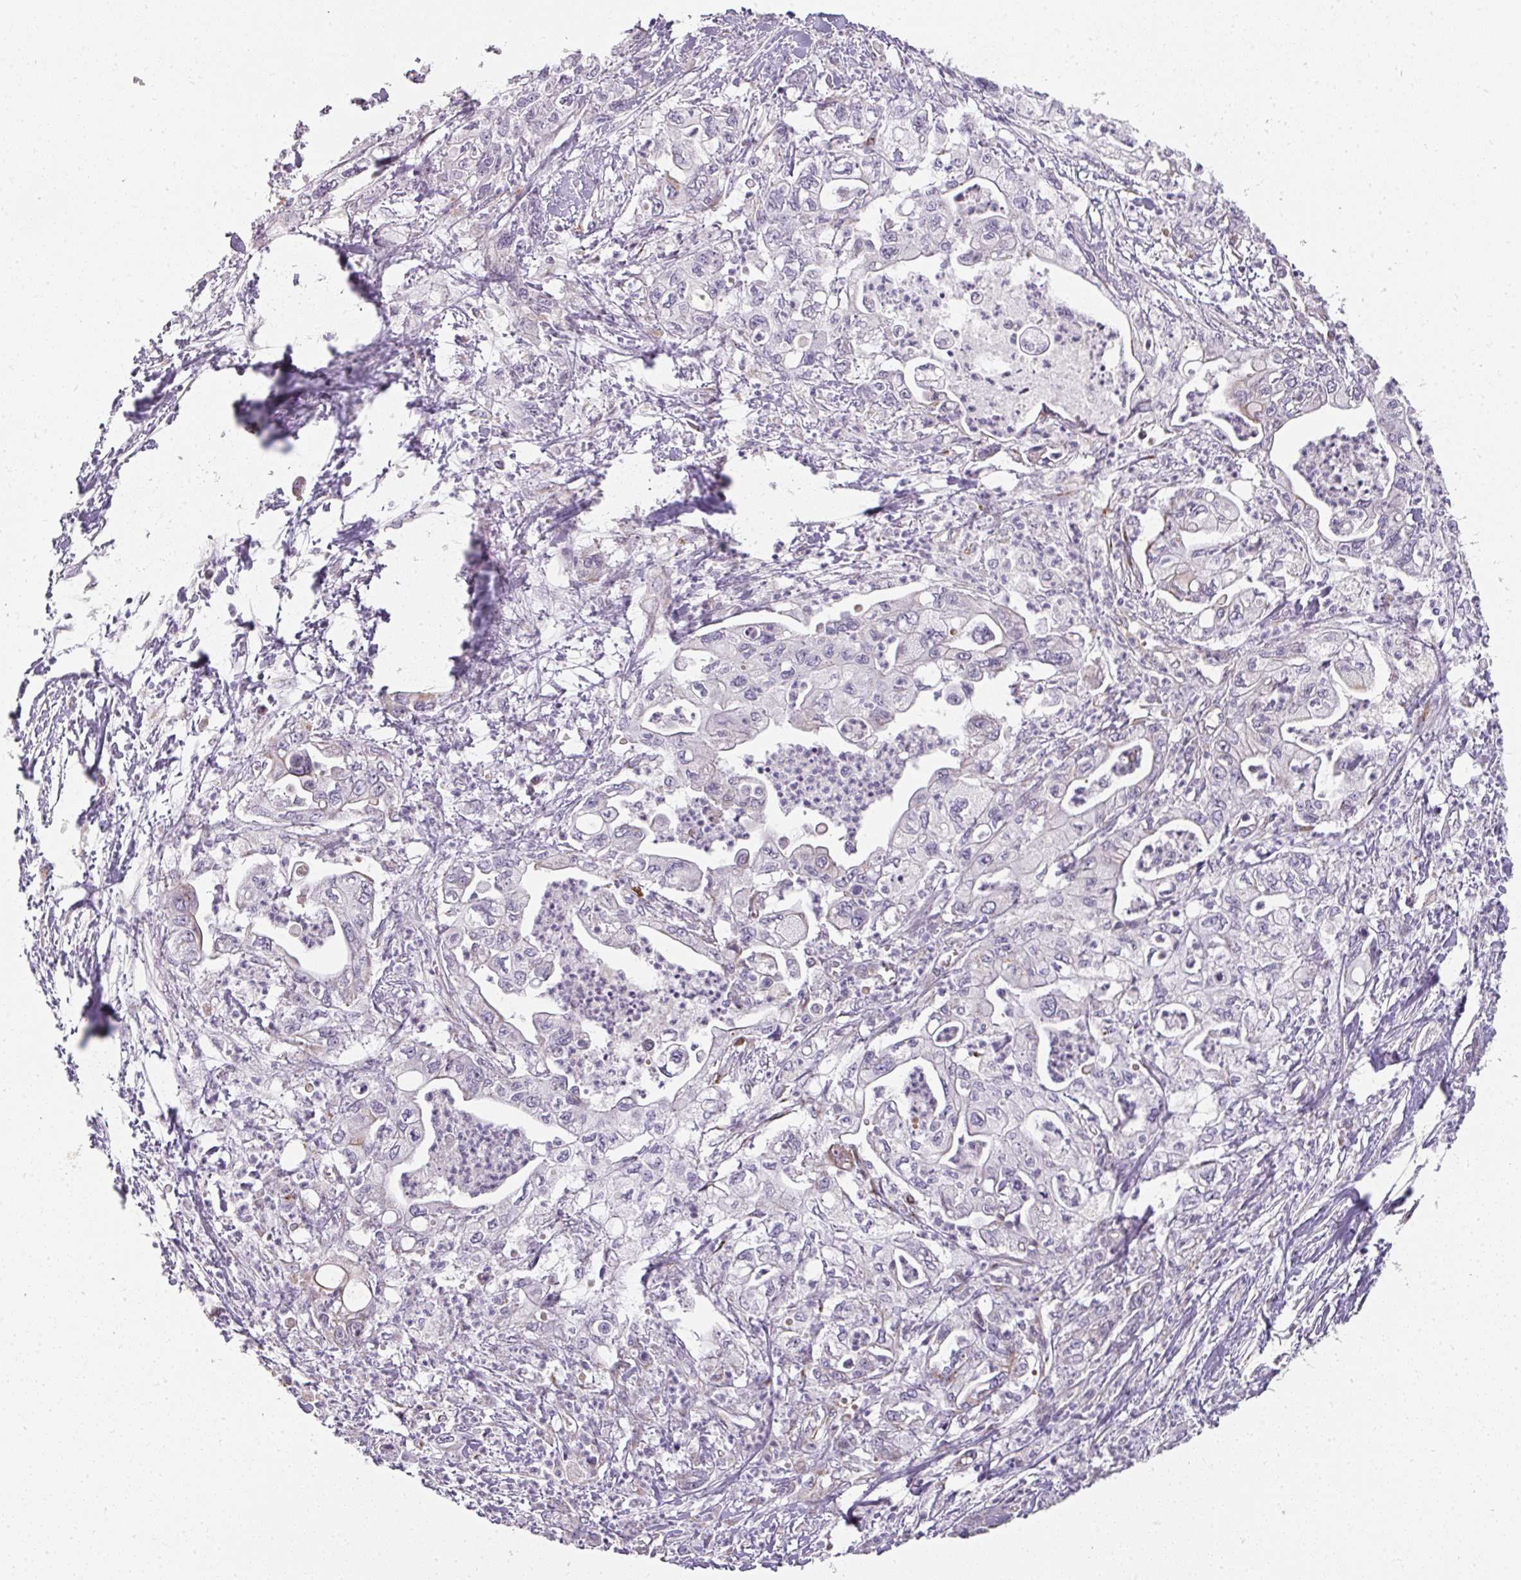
{"staining": {"intensity": "moderate", "quantity": "<25%", "location": "cytoplasmic/membranous"}, "tissue": "pancreatic cancer", "cell_type": "Tumor cells", "image_type": "cancer", "snomed": [{"axis": "morphology", "description": "Adenocarcinoma, NOS"}, {"axis": "topography", "description": "Pancreas"}], "caption": "Immunohistochemistry (IHC) histopathology image of neoplastic tissue: human pancreatic cancer (adenocarcinoma) stained using IHC reveals low levels of moderate protein expression localized specifically in the cytoplasmic/membranous of tumor cells, appearing as a cytoplasmic/membranous brown color.", "gene": "ATP8B2", "patient": {"sex": "male", "age": 61}}